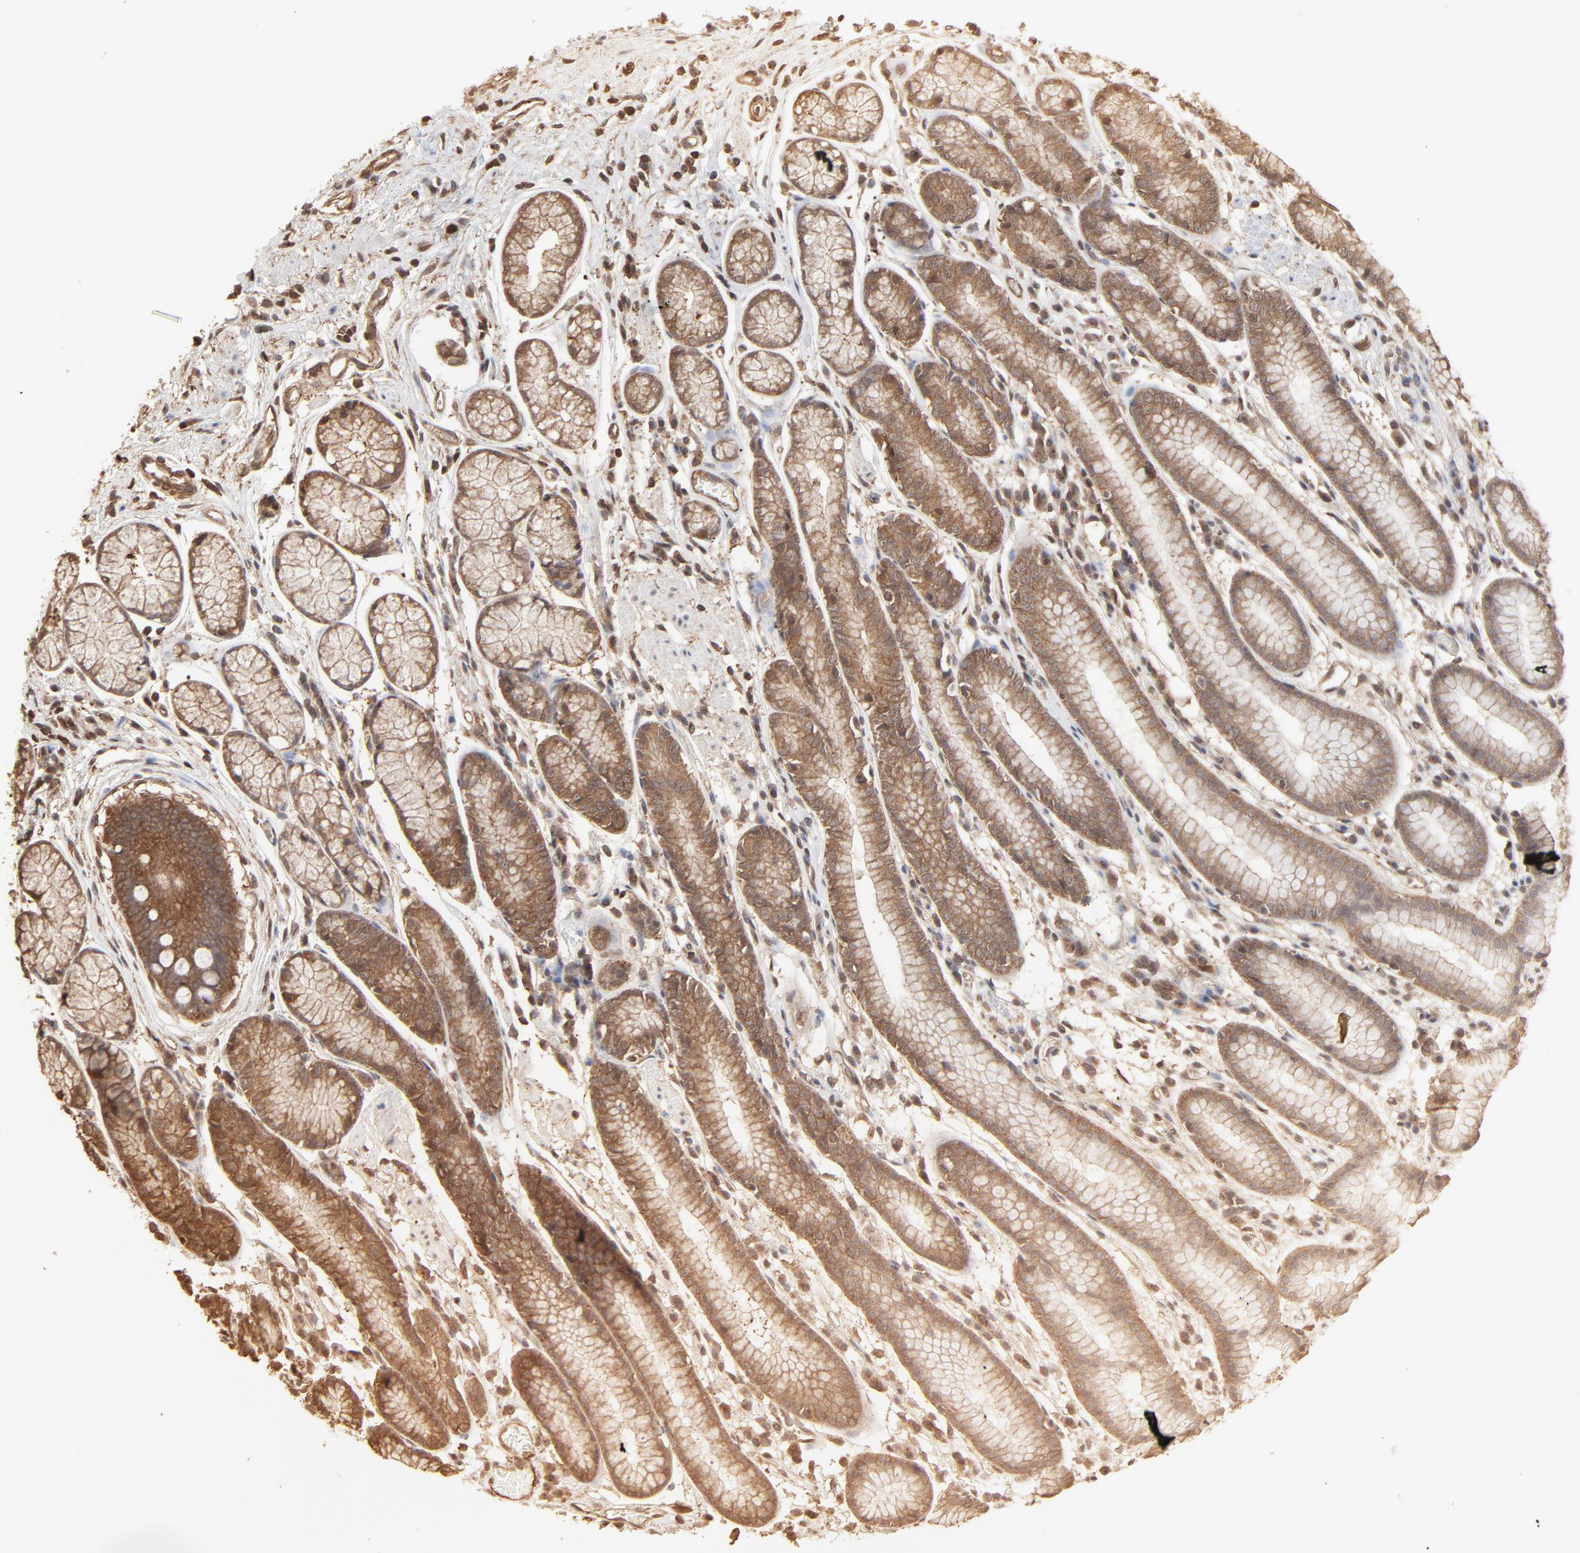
{"staining": {"intensity": "moderate", "quantity": ">75%", "location": "cytoplasmic/membranous"}, "tissue": "stomach", "cell_type": "Glandular cells", "image_type": "normal", "snomed": [{"axis": "morphology", "description": "Normal tissue, NOS"}, {"axis": "morphology", "description": "Inflammation, NOS"}, {"axis": "topography", "description": "Stomach, lower"}], "caption": "Normal stomach was stained to show a protein in brown. There is medium levels of moderate cytoplasmic/membranous staining in about >75% of glandular cells. (DAB IHC with brightfield microscopy, high magnification).", "gene": "PPP2CA", "patient": {"sex": "male", "age": 59}}